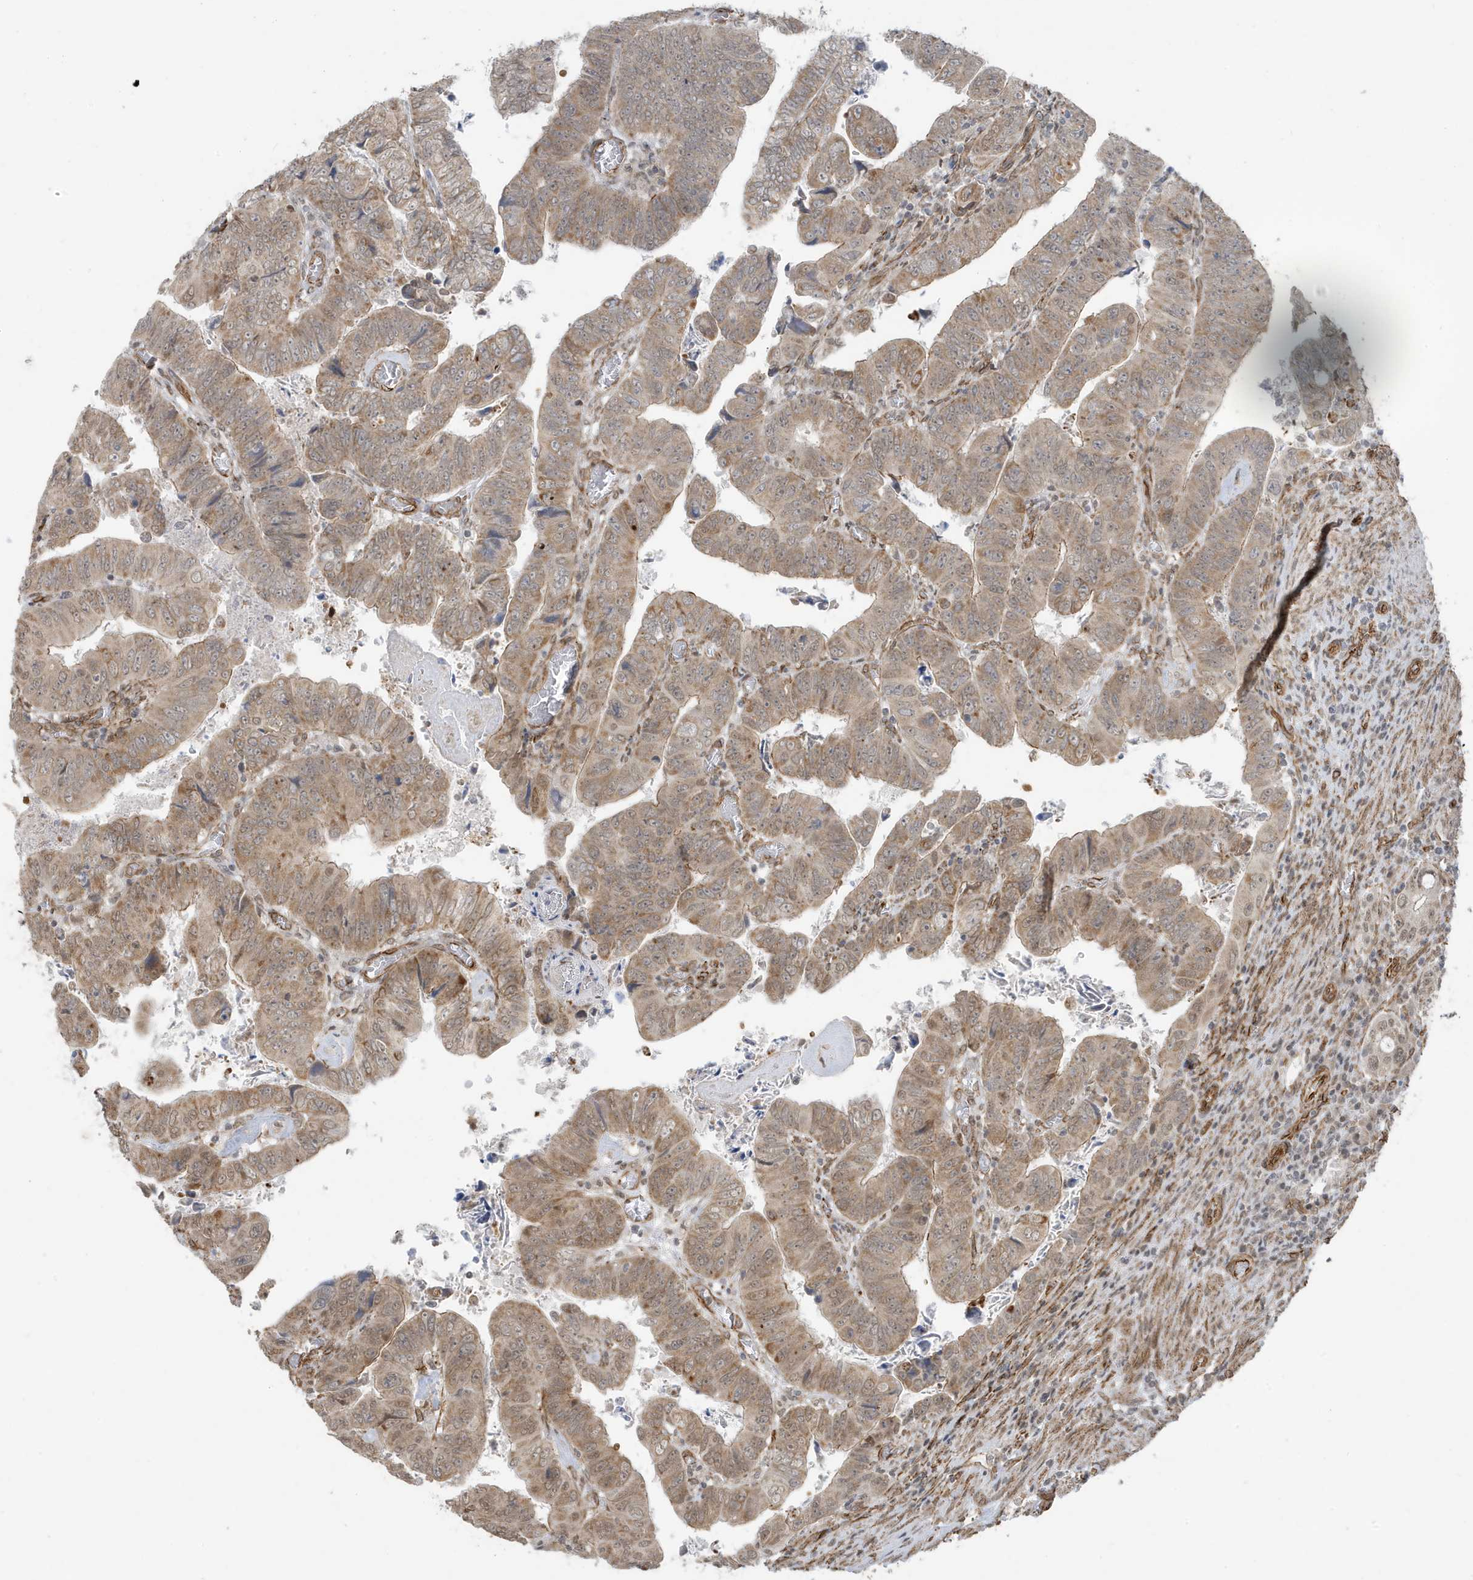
{"staining": {"intensity": "moderate", "quantity": ">75%", "location": "cytoplasmic/membranous"}, "tissue": "colorectal cancer", "cell_type": "Tumor cells", "image_type": "cancer", "snomed": [{"axis": "morphology", "description": "Normal tissue, NOS"}, {"axis": "morphology", "description": "Adenocarcinoma, NOS"}, {"axis": "topography", "description": "Rectum"}], "caption": "Colorectal cancer (adenocarcinoma) was stained to show a protein in brown. There is medium levels of moderate cytoplasmic/membranous staining in approximately >75% of tumor cells.", "gene": "CHCHD4", "patient": {"sex": "female", "age": 65}}